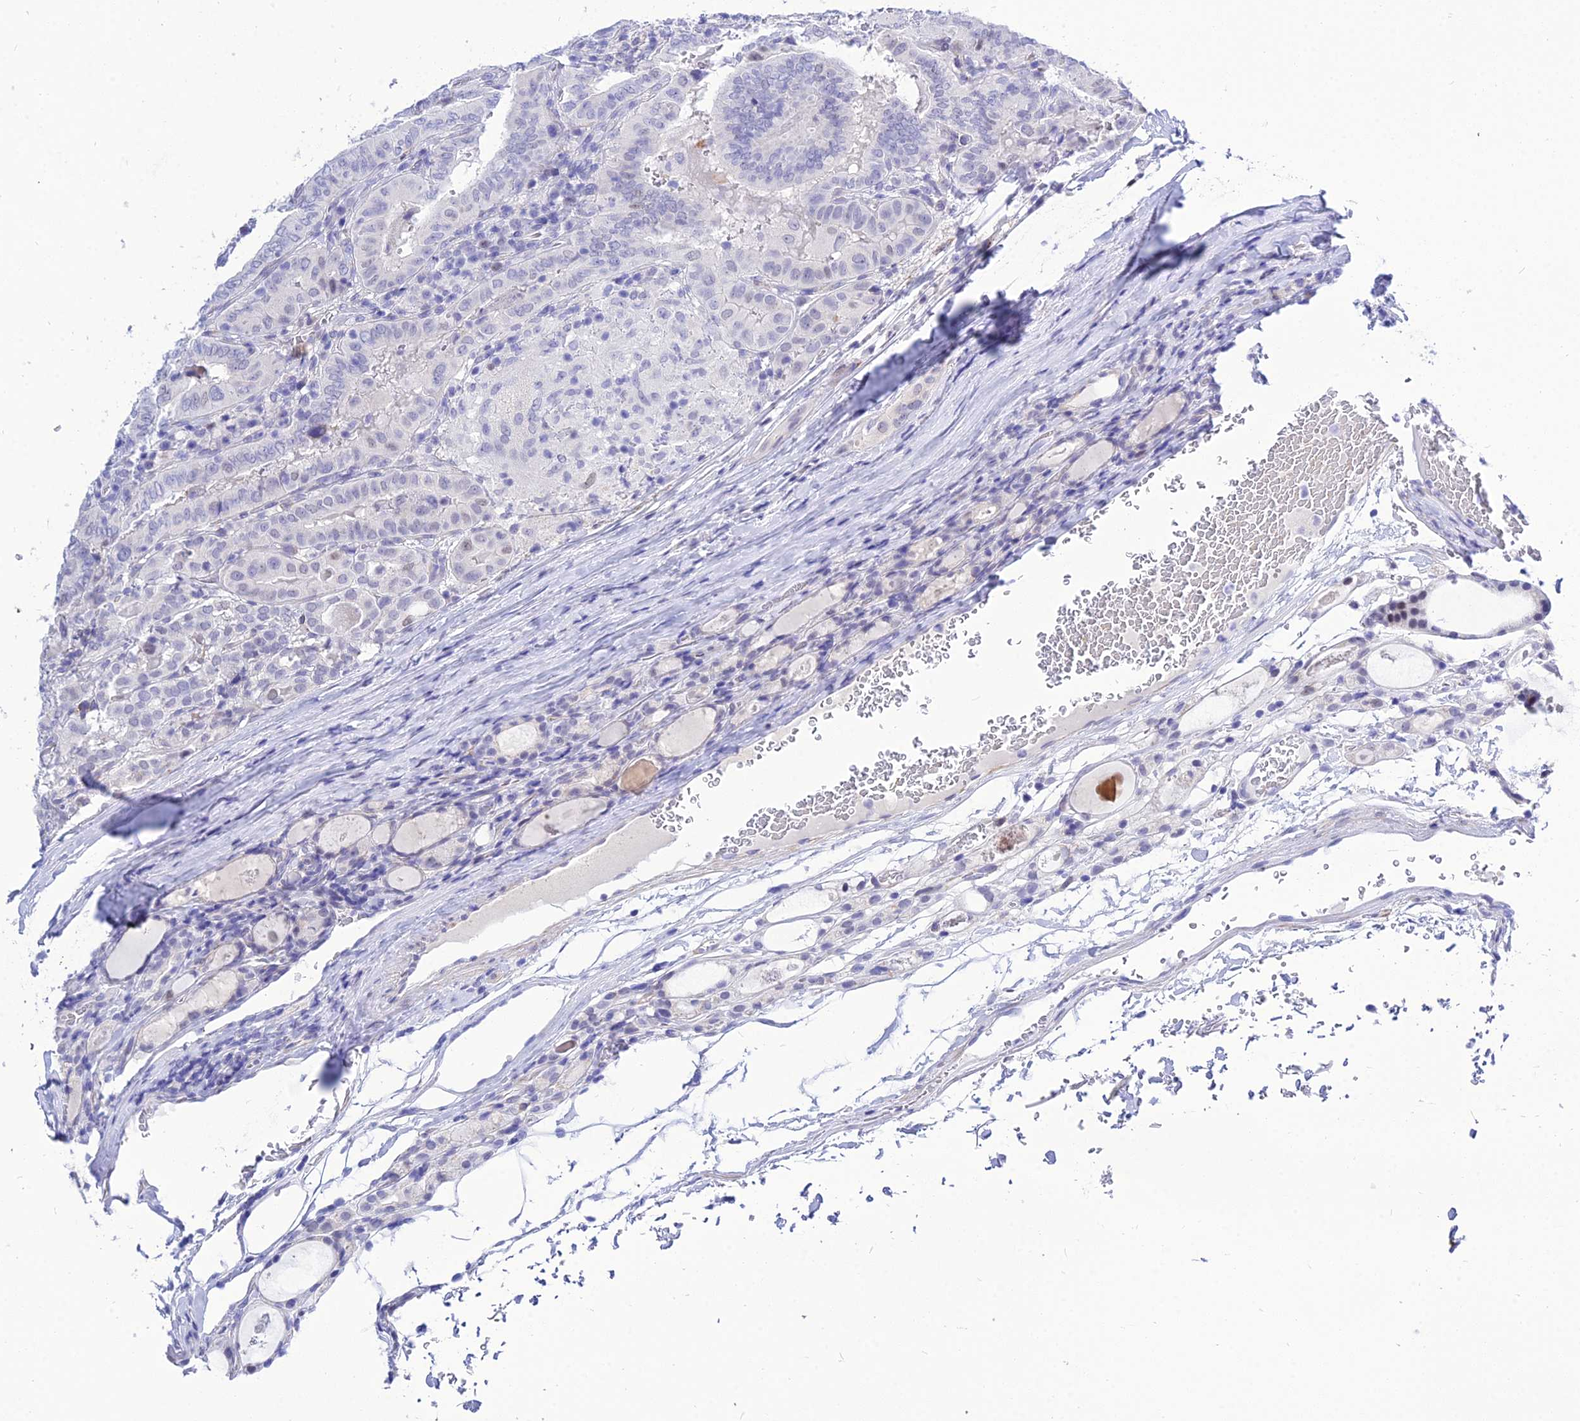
{"staining": {"intensity": "negative", "quantity": "none", "location": "none"}, "tissue": "thyroid cancer", "cell_type": "Tumor cells", "image_type": "cancer", "snomed": [{"axis": "morphology", "description": "Papillary adenocarcinoma, NOS"}, {"axis": "topography", "description": "Thyroid gland"}], "caption": "Protein analysis of thyroid cancer displays no significant expression in tumor cells.", "gene": "DEFB107A", "patient": {"sex": "female", "age": 72}}